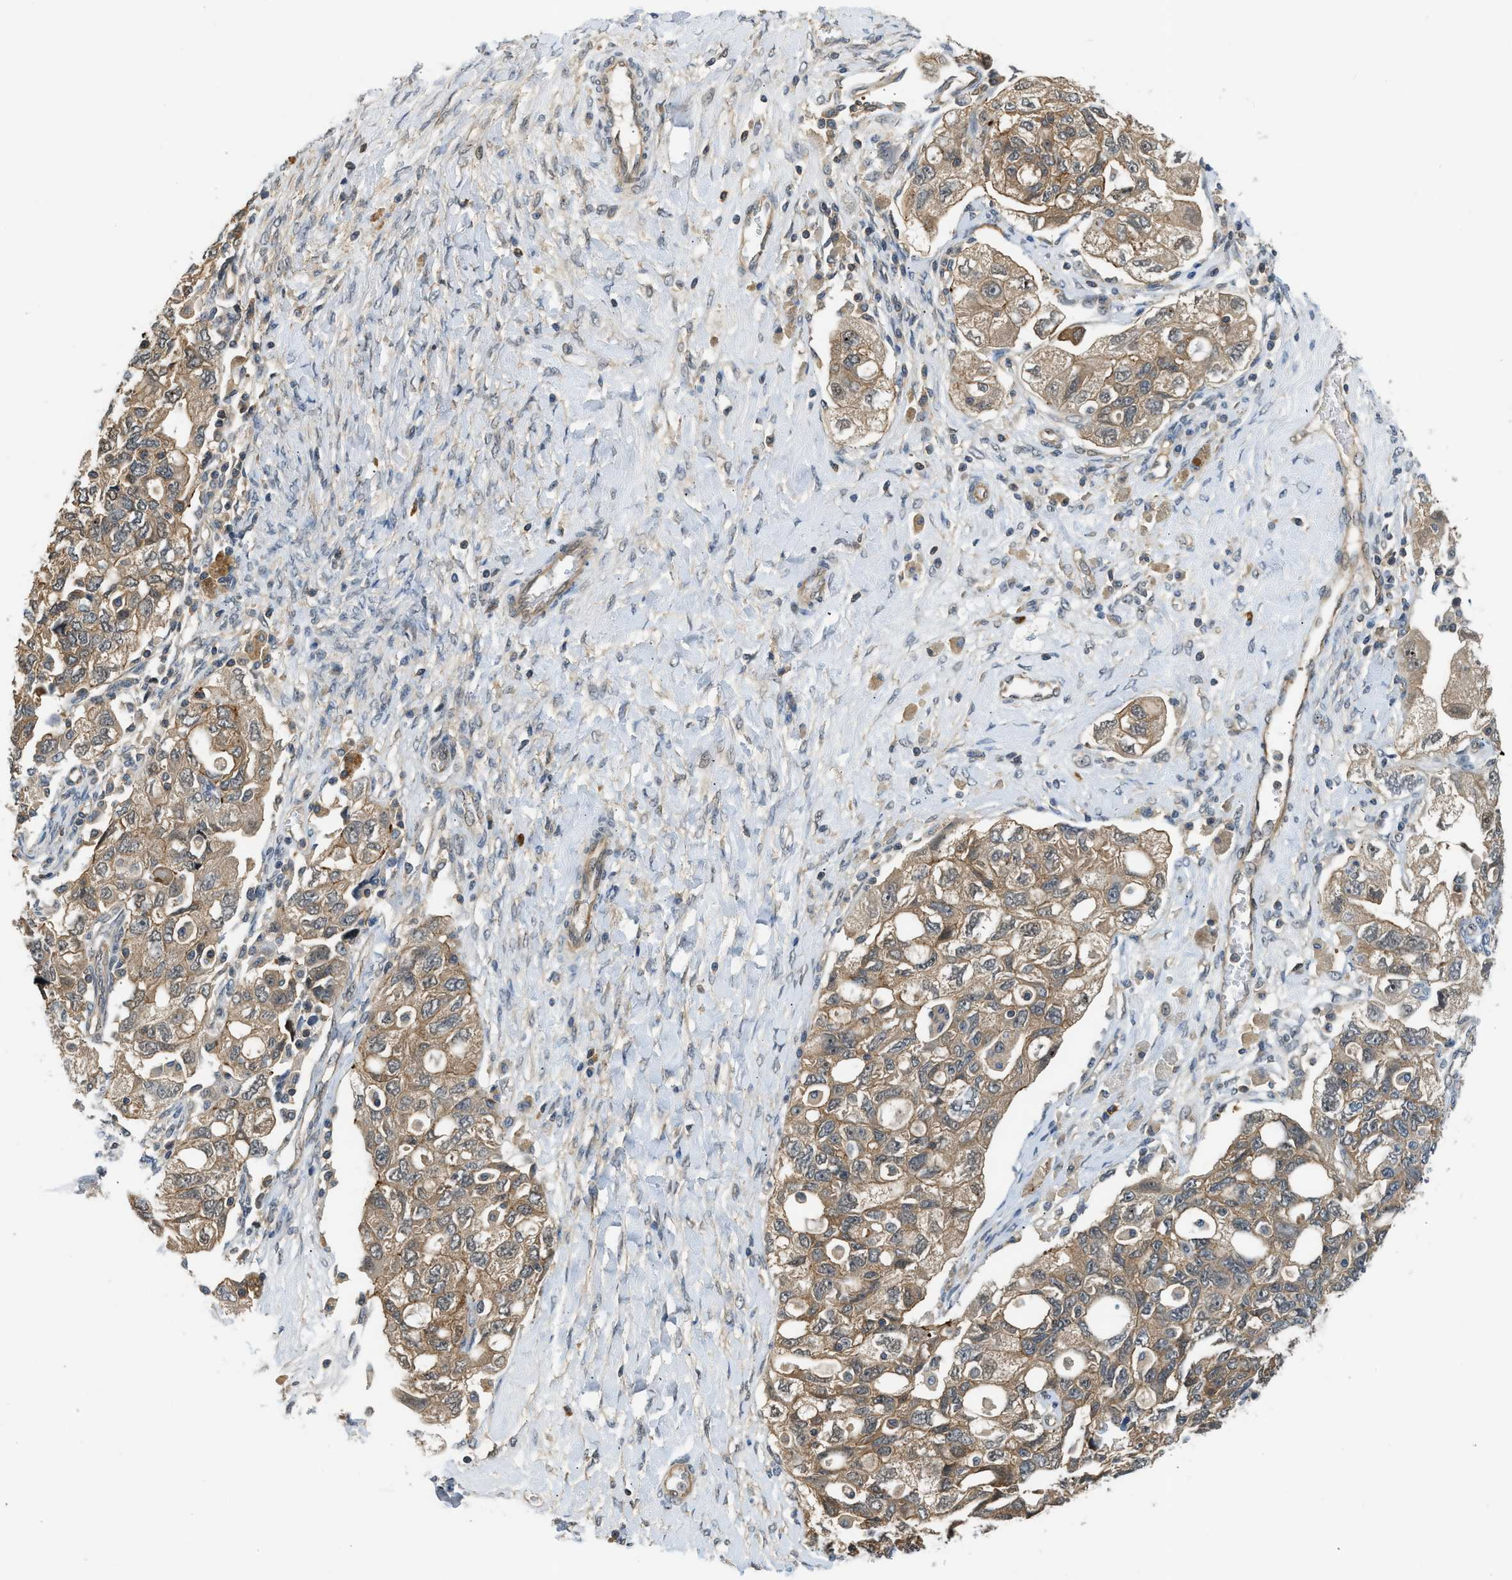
{"staining": {"intensity": "moderate", "quantity": ">75%", "location": "cytoplasmic/membranous"}, "tissue": "ovarian cancer", "cell_type": "Tumor cells", "image_type": "cancer", "snomed": [{"axis": "morphology", "description": "Carcinoma, NOS"}, {"axis": "morphology", "description": "Cystadenocarcinoma, serous, NOS"}, {"axis": "topography", "description": "Ovary"}], "caption": "The micrograph displays immunohistochemical staining of ovarian serous cystadenocarcinoma. There is moderate cytoplasmic/membranous expression is identified in about >75% of tumor cells. (DAB IHC with brightfield microscopy, high magnification).", "gene": "CBLB", "patient": {"sex": "female", "age": 69}}